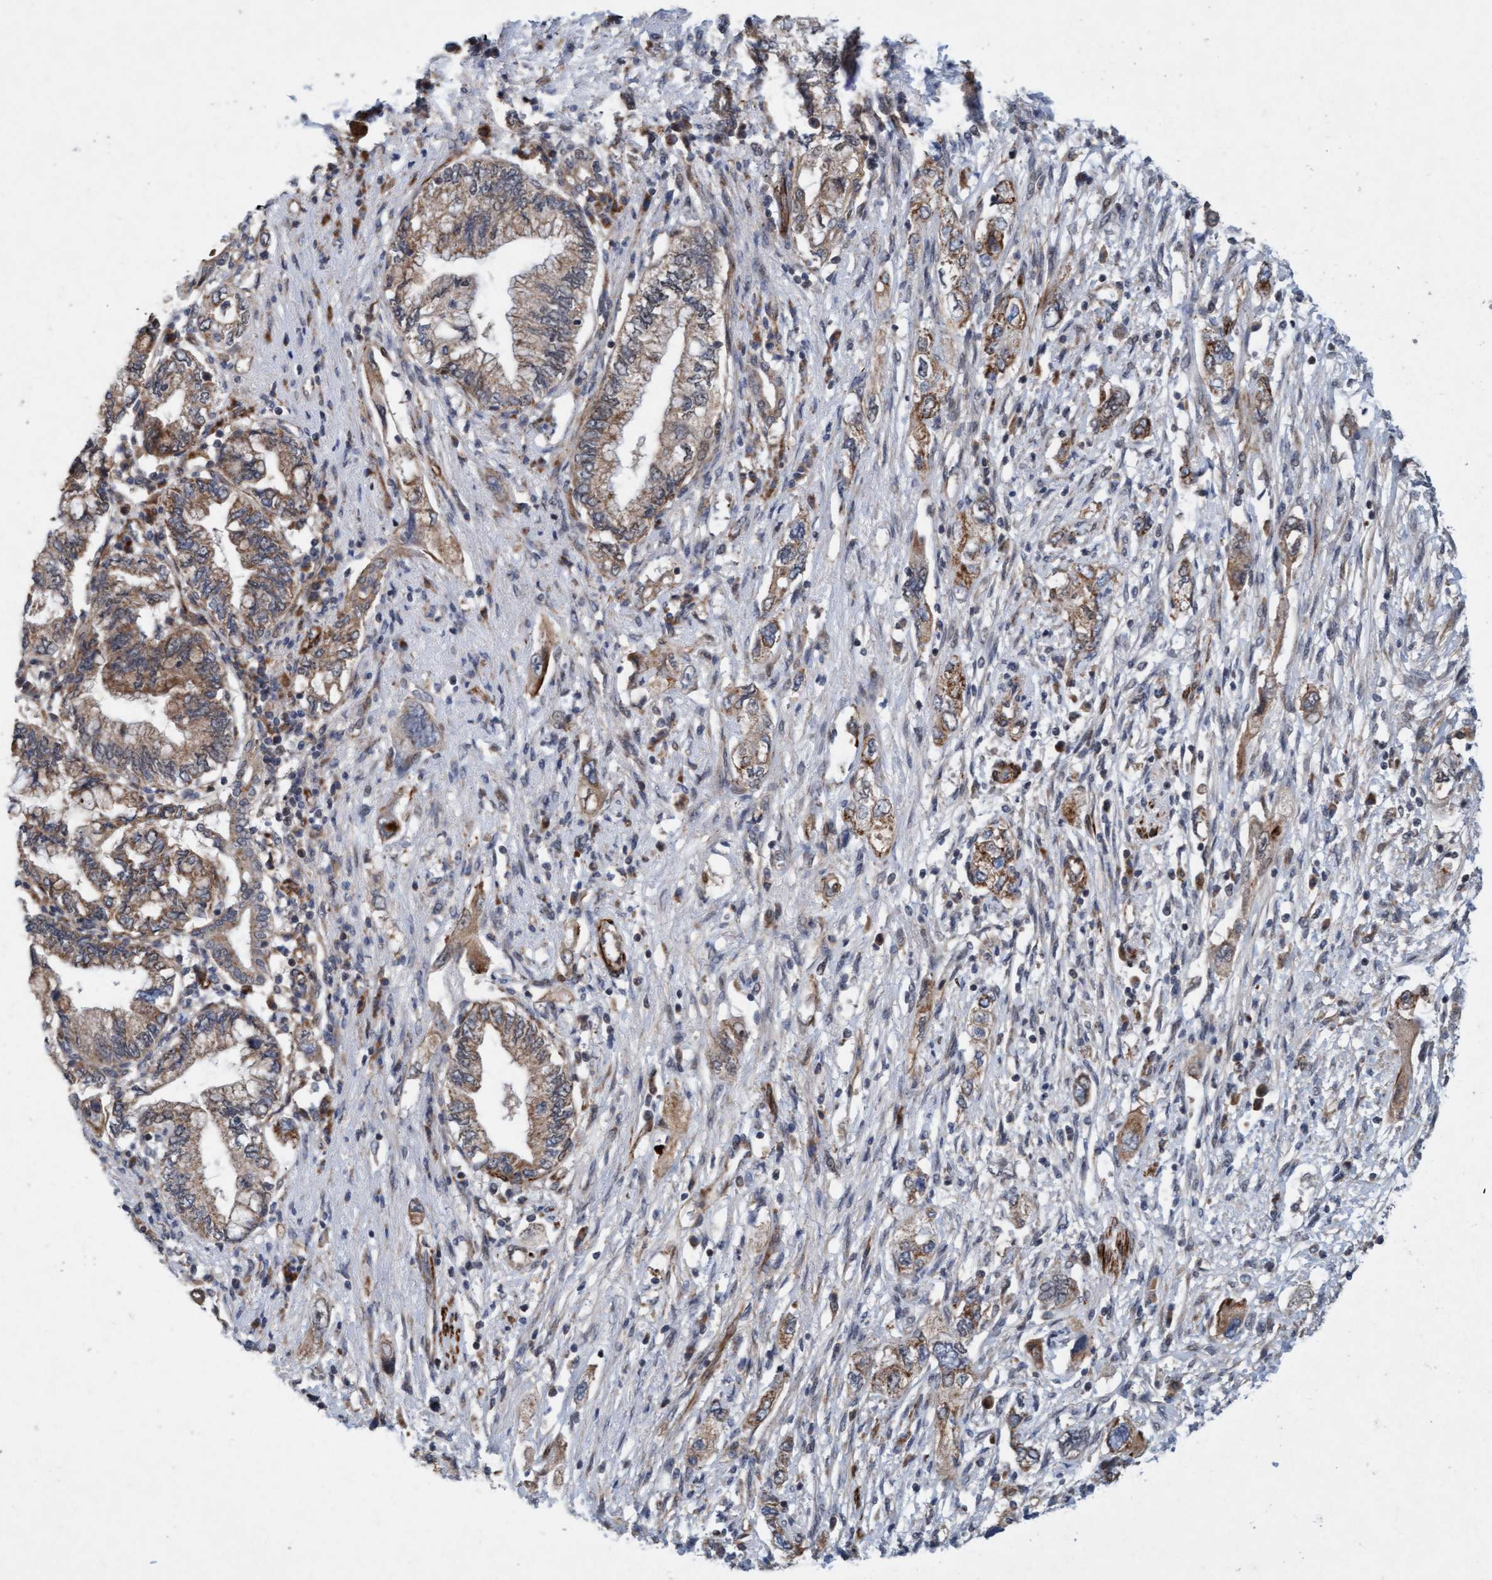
{"staining": {"intensity": "weak", "quantity": ">75%", "location": "cytoplasmic/membranous"}, "tissue": "pancreatic cancer", "cell_type": "Tumor cells", "image_type": "cancer", "snomed": [{"axis": "morphology", "description": "Adenocarcinoma, NOS"}, {"axis": "topography", "description": "Pancreas"}], "caption": "This micrograph shows pancreatic cancer stained with immunohistochemistry to label a protein in brown. The cytoplasmic/membranous of tumor cells show weak positivity for the protein. Nuclei are counter-stained blue.", "gene": "TMEM70", "patient": {"sex": "female", "age": 73}}